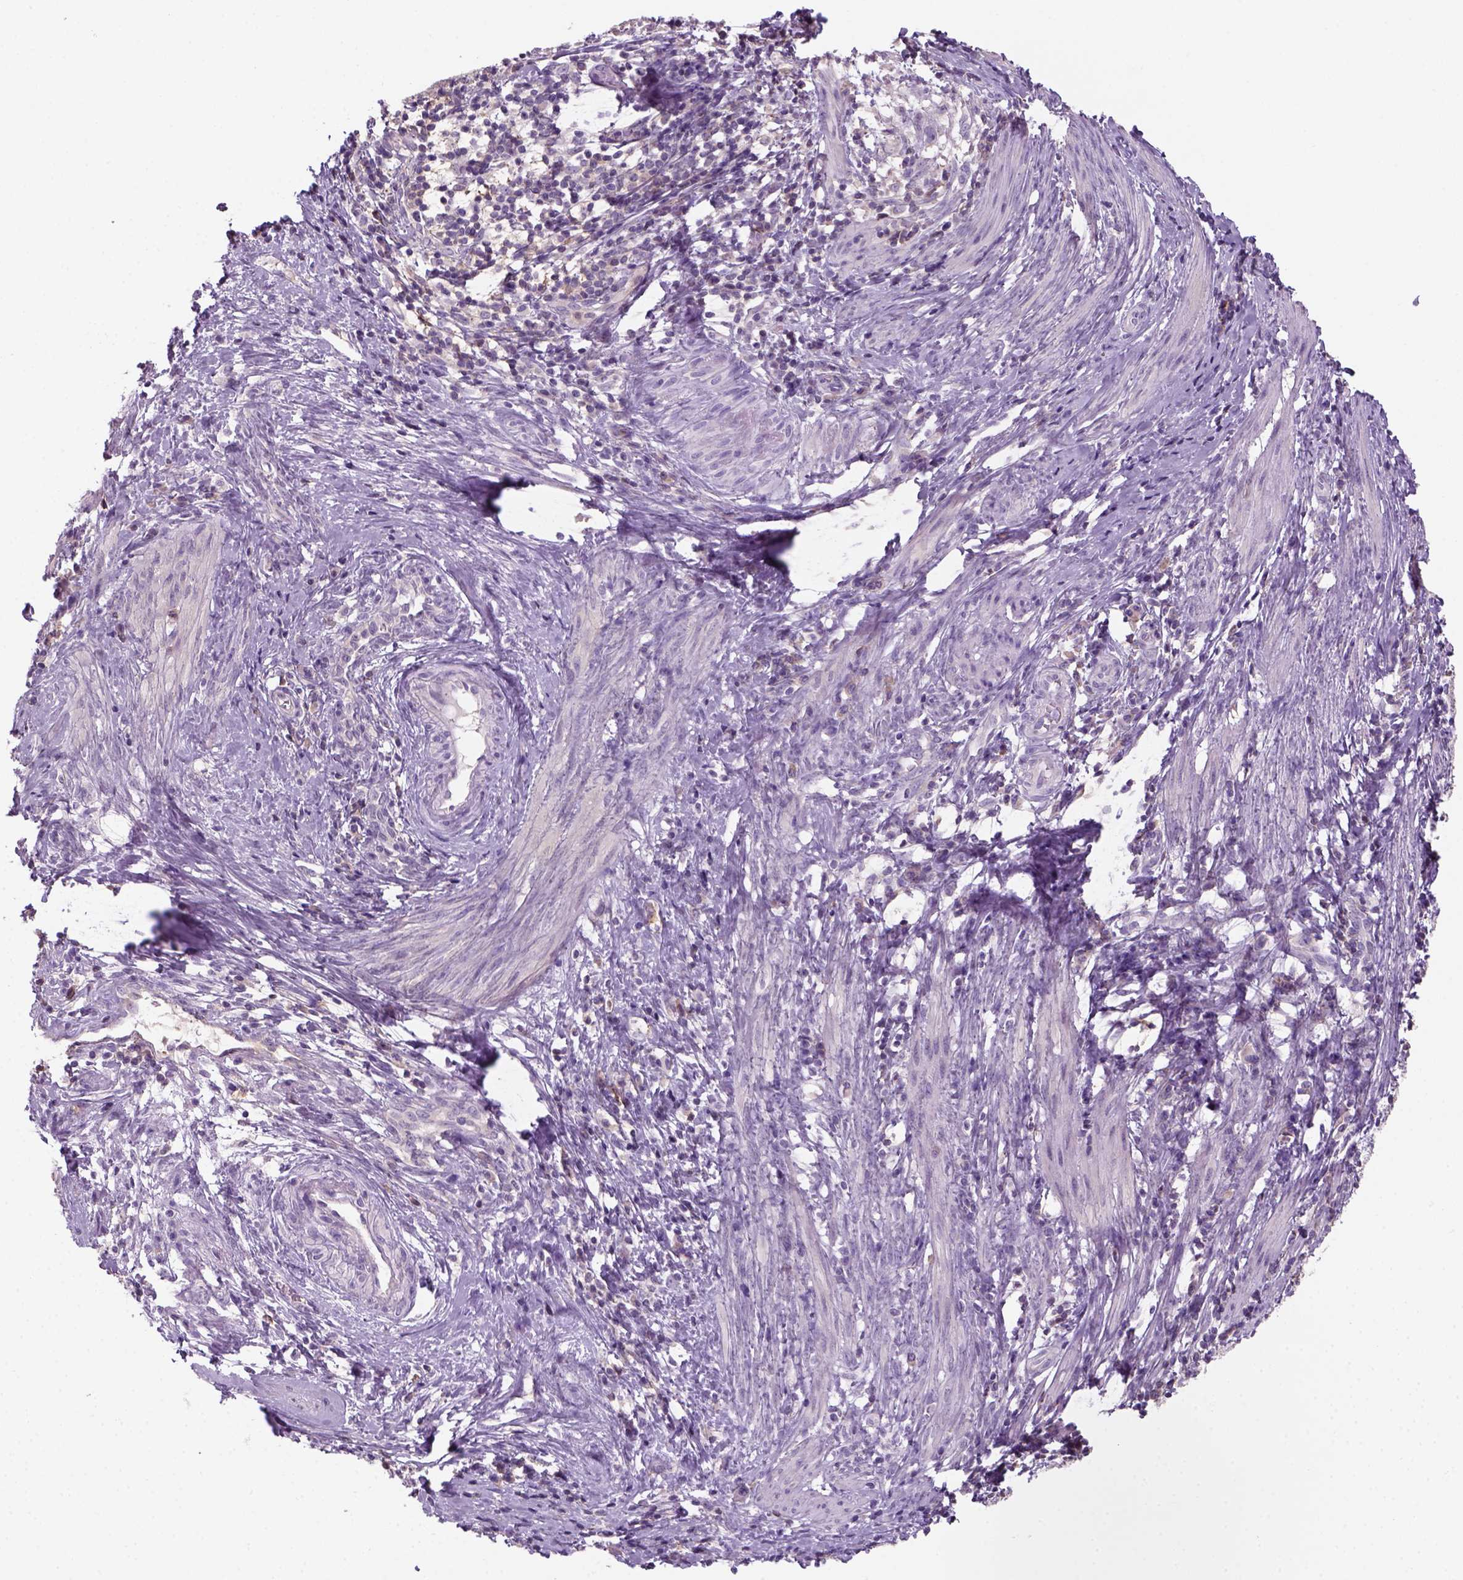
{"staining": {"intensity": "negative", "quantity": "none", "location": "none"}, "tissue": "cervical cancer", "cell_type": "Tumor cells", "image_type": "cancer", "snomed": [{"axis": "morphology", "description": "Squamous cell carcinoma, NOS"}, {"axis": "topography", "description": "Cervix"}], "caption": "IHC of squamous cell carcinoma (cervical) displays no expression in tumor cells.", "gene": "GOT1", "patient": {"sex": "female", "age": 65}}